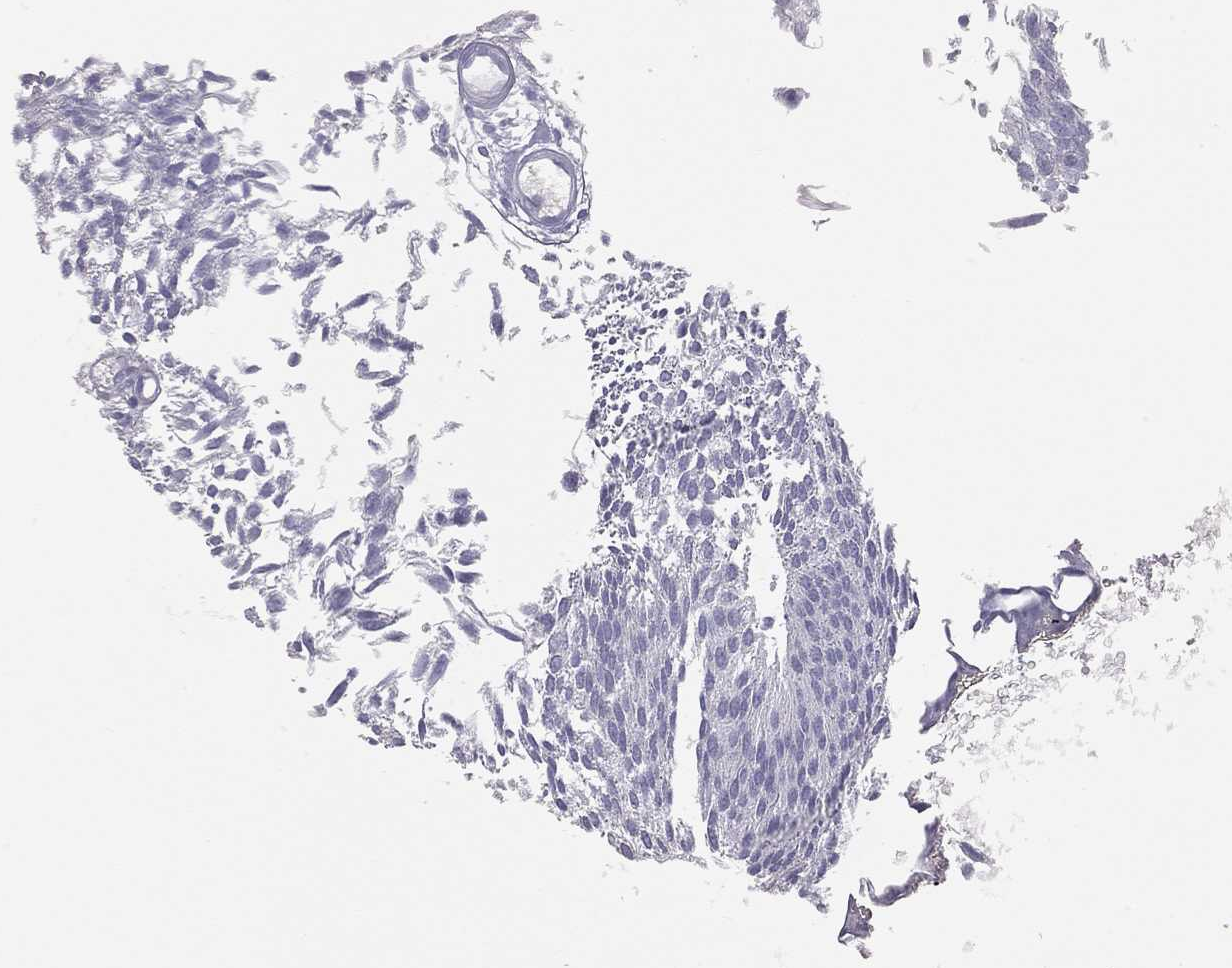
{"staining": {"intensity": "negative", "quantity": "none", "location": "none"}, "tissue": "urothelial cancer", "cell_type": "Tumor cells", "image_type": "cancer", "snomed": [{"axis": "morphology", "description": "Urothelial carcinoma, Low grade"}, {"axis": "topography", "description": "Urinary bladder"}], "caption": "The micrograph displays no significant expression in tumor cells of urothelial cancer.", "gene": "ADCYAP1", "patient": {"sex": "male", "age": 63}}